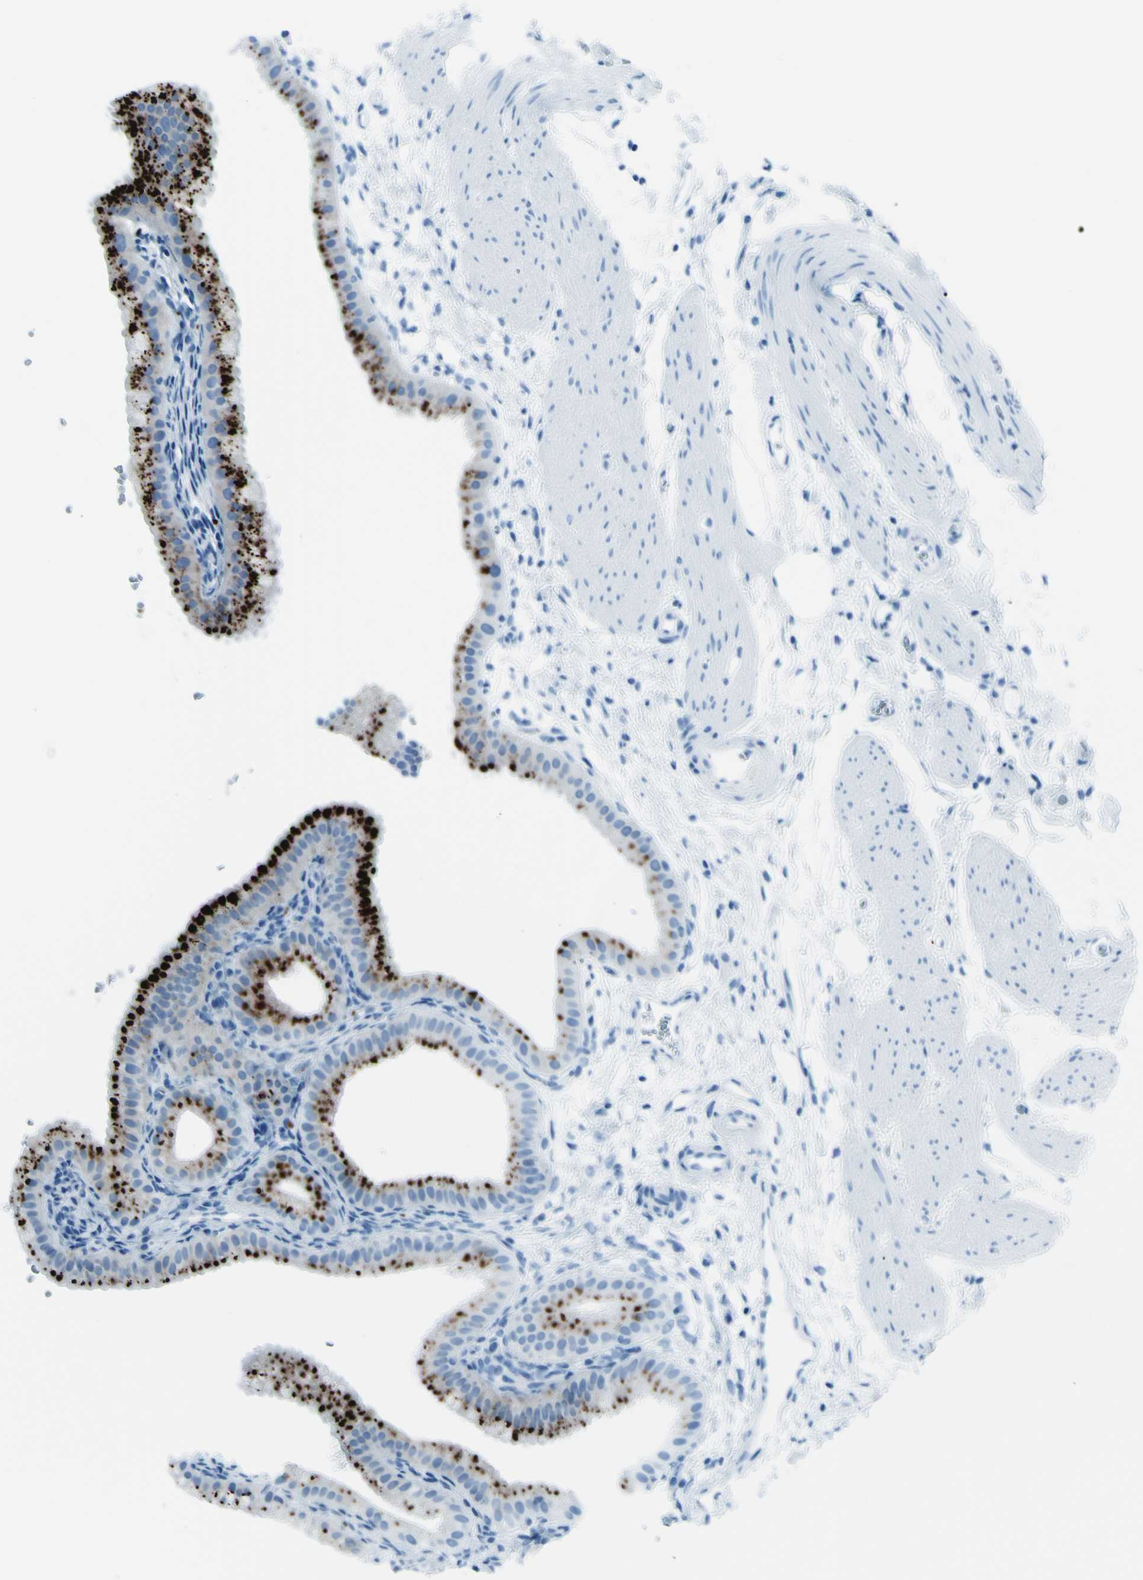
{"staining": {"intensity": "strong", "quantity": ">75%", "location": "cytoplasmic/membranous"}, "tissue": "gallbladder", "cell_type": "Glandular cells", "image_type": "normal", "snomed": [{"axis": "morphology", "description": "Normal tissue, NOS"}, {"axis": "topography", "description": "Gallbladder"}], "caption": "A brown stain highlights strong cytoplasmic/membranous positivity of a protein in glandular cells of normal human gallbladder. (DAB (3,3'-diaminobenzidine) = brown stain, brightfield microscopy at high magnification).", "gene": "AFP", "patient": {"sex": "female", "age": 64}}